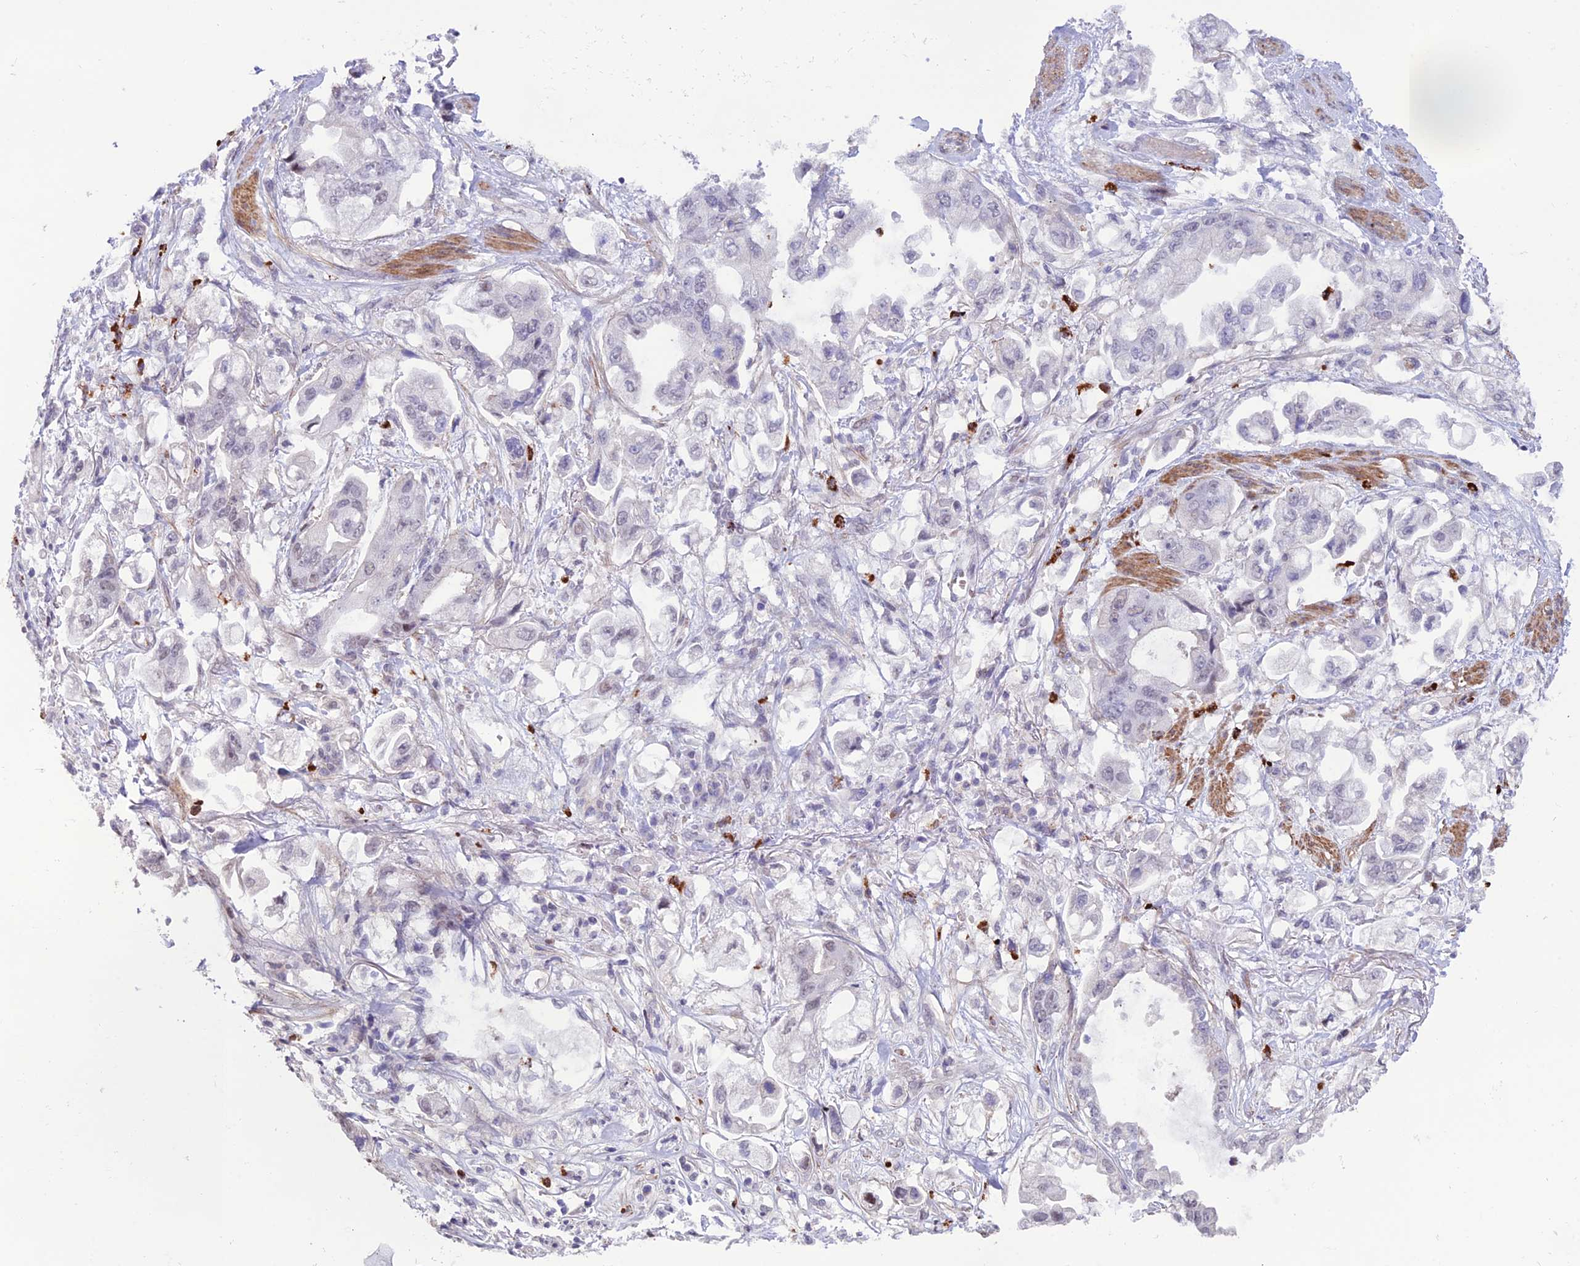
{"staining": {"intensity": "negative", "quantity": "none", "location": "none"}, "tissue": "stomach cancer", "cell_type": "Tumor cells", "image_type": "cancer", "snomed": [{"axis": "morphology", "description": "Adenocarcinoma, NOS"}, {"axis": "topography", "description": "Stomach"}], "caption": "Stomach adenocarcinoma stained for a protein using immunohistochemistry (IHC) reveals no positivity tumor cells.", "gene": "COL6A6", "patient": {"sex": "male", "age": 62}}